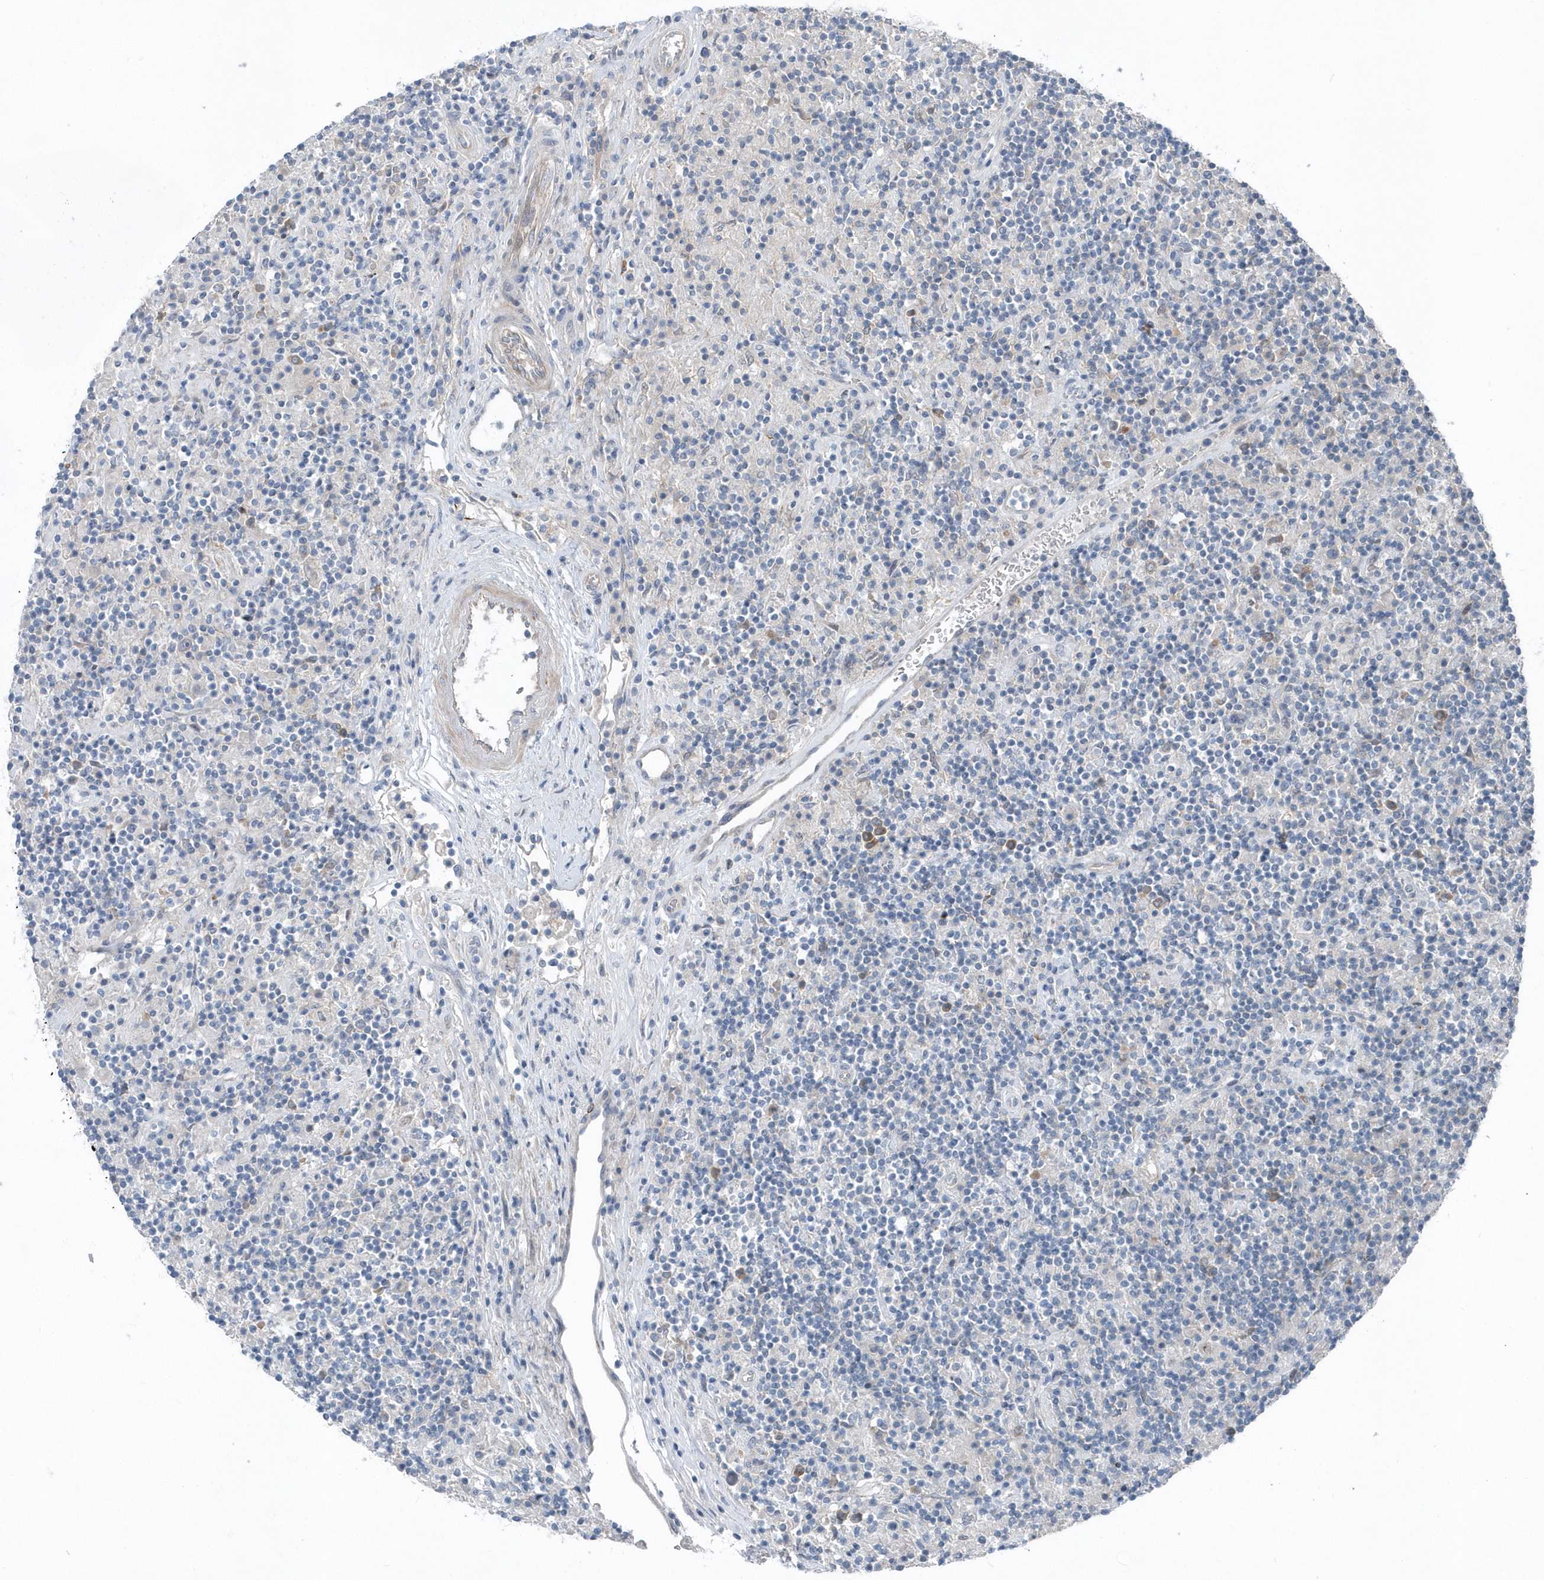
{"staining": {"intensity": "negative", "quantity": "none", "location": "none"}, "tissue": "lymphoma", "cell_type": "Tumor cells", "image_type": "cancer", "snomed": [{"axis": "morphology", "description": "Hodgkin's disease, NOS"}, {"axis": "topography", "description": "Lymph node"}], "caption": "This is an IHC micrograph of Hodgkin's disease. There is no positivity in tumor cells.", "gene": "MCC", "patient": {"sex": "male", "age": 70}}